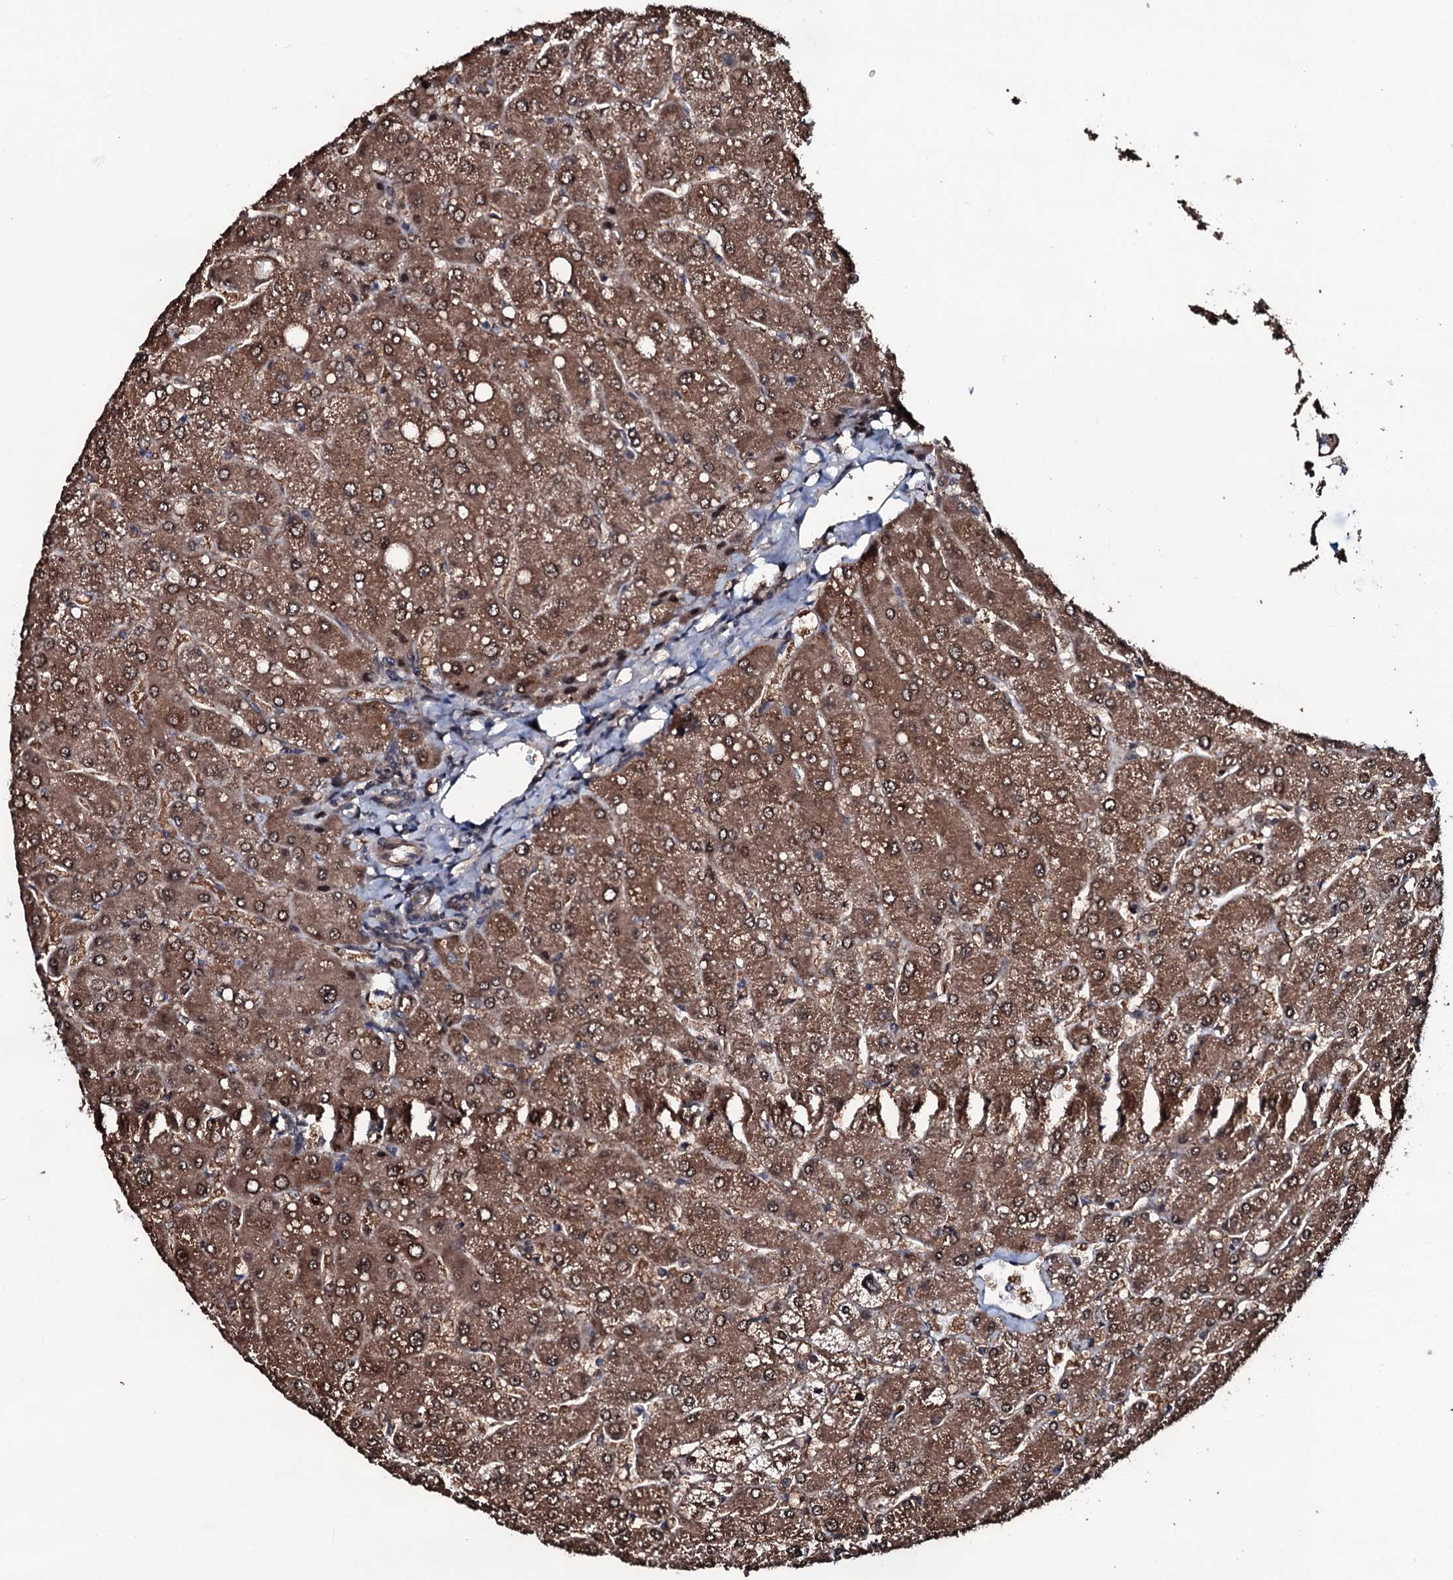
{"staining": {"intensity": "moderate", "quantity": ">75%", "location": "cytoplasmic/membranous"}, "tissue": "liver", "cell_type": "Cholangiocytes", "image_type": "normal", "snomed": [{"axis": "morphology", "description": "Normal tissue, NOS"}, {"axis": "topography", "description": "Liver"}], "caption": "Immunohistochemical staining of unremarkable human liver displays moderate cytoplasmic/membranous protein expression in approximately >75% of cholangiocytes.", "gene": "OGFOD2", "patient": {"sex": "male", "age": 55}}